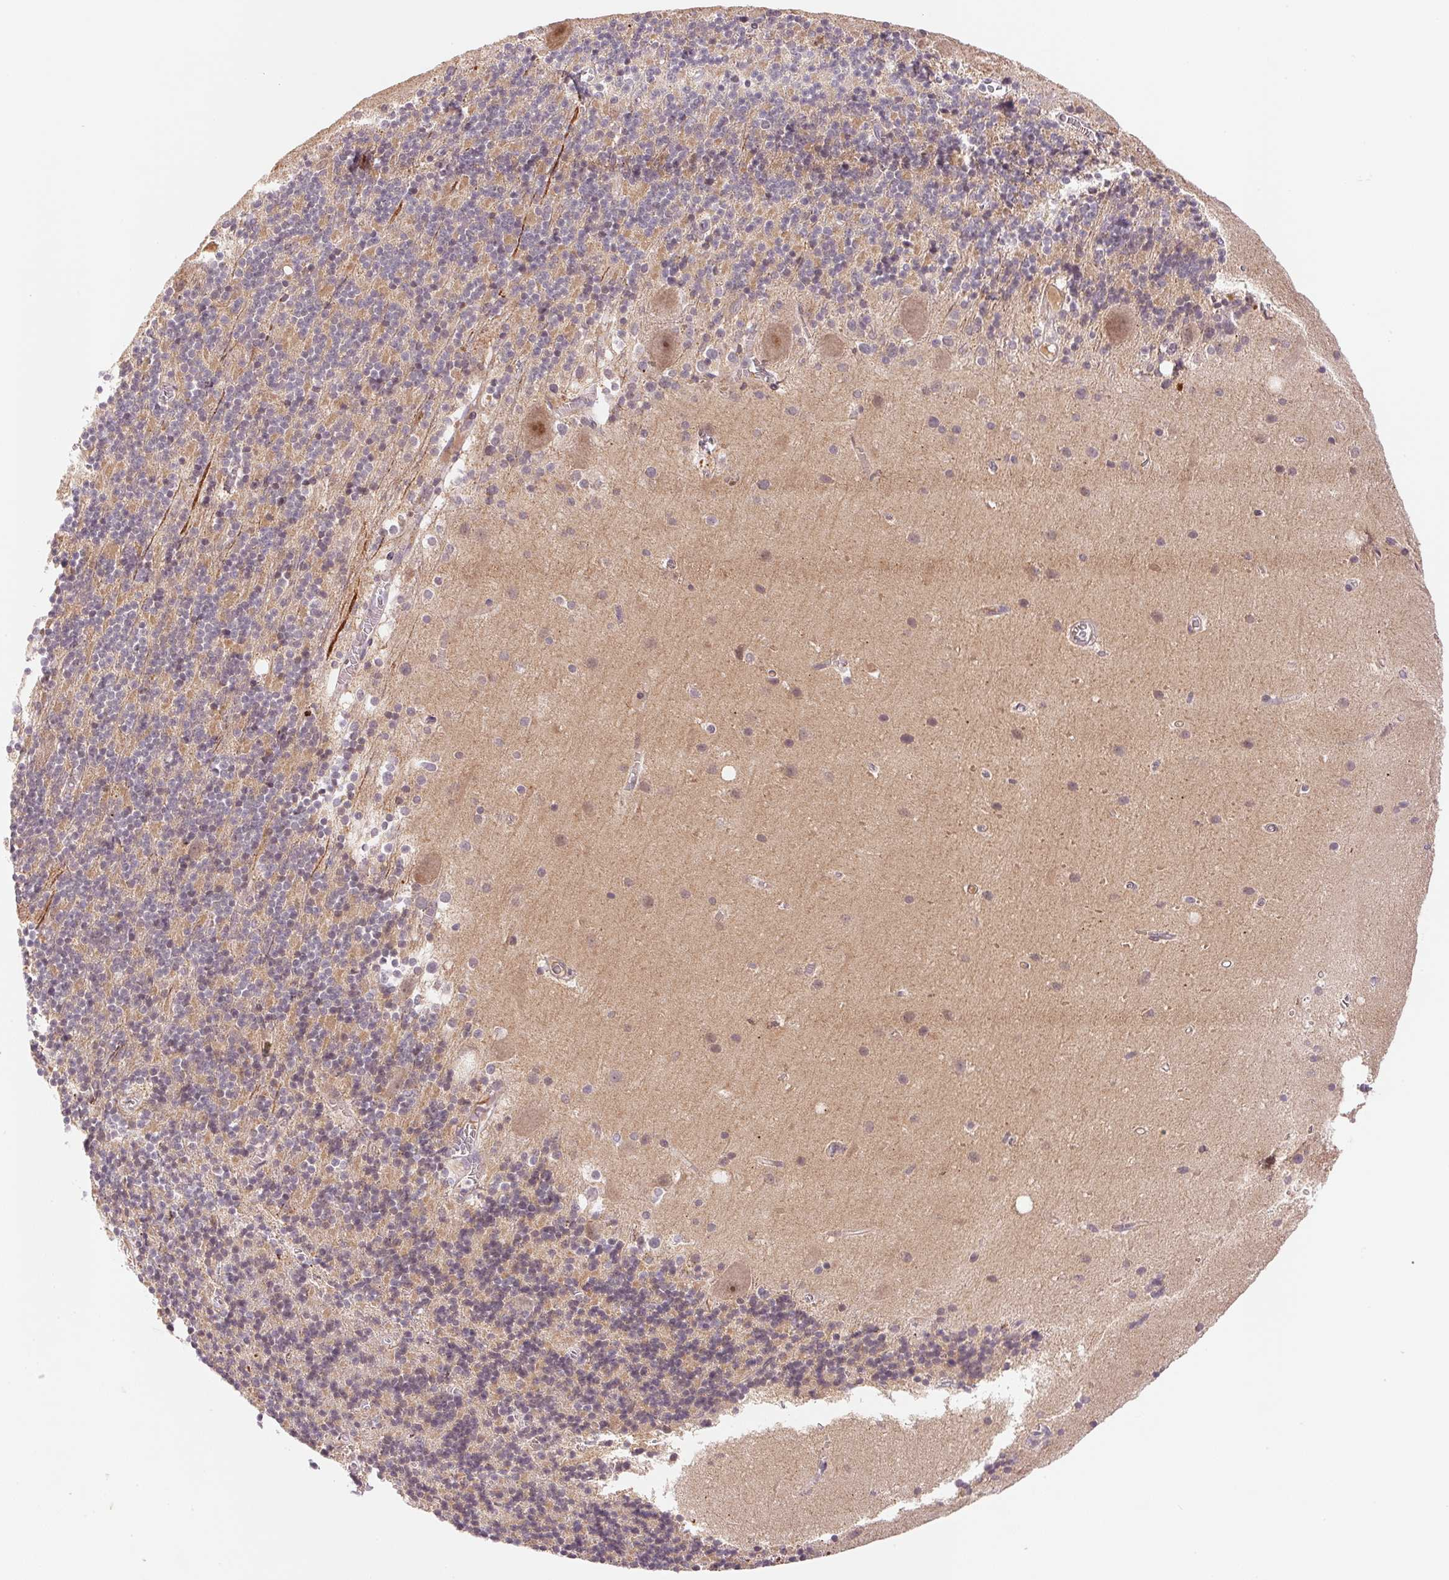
{"staining": {"intensity": "weak", "quantity": "<25%", "location": "cytoplasmic/membranous"}, "tissue": "cerebellum", "cell_type": "Cells in granular layer", "image_type": "normal", "snomed": [{"axis": "morphology", "description": "Normal tissue, NOS"}, {"axis": "topography", "description": "Cerebellum"}], "caption": "This histopathology image is of unremarkable cerebellum stained with IHC to label a protein in brown with the nuclei are counter-stained blue. There is no positivity in cells in granular layer.", "gene": "BNIP5", "patient": {"sex": "male", "age": 70}}